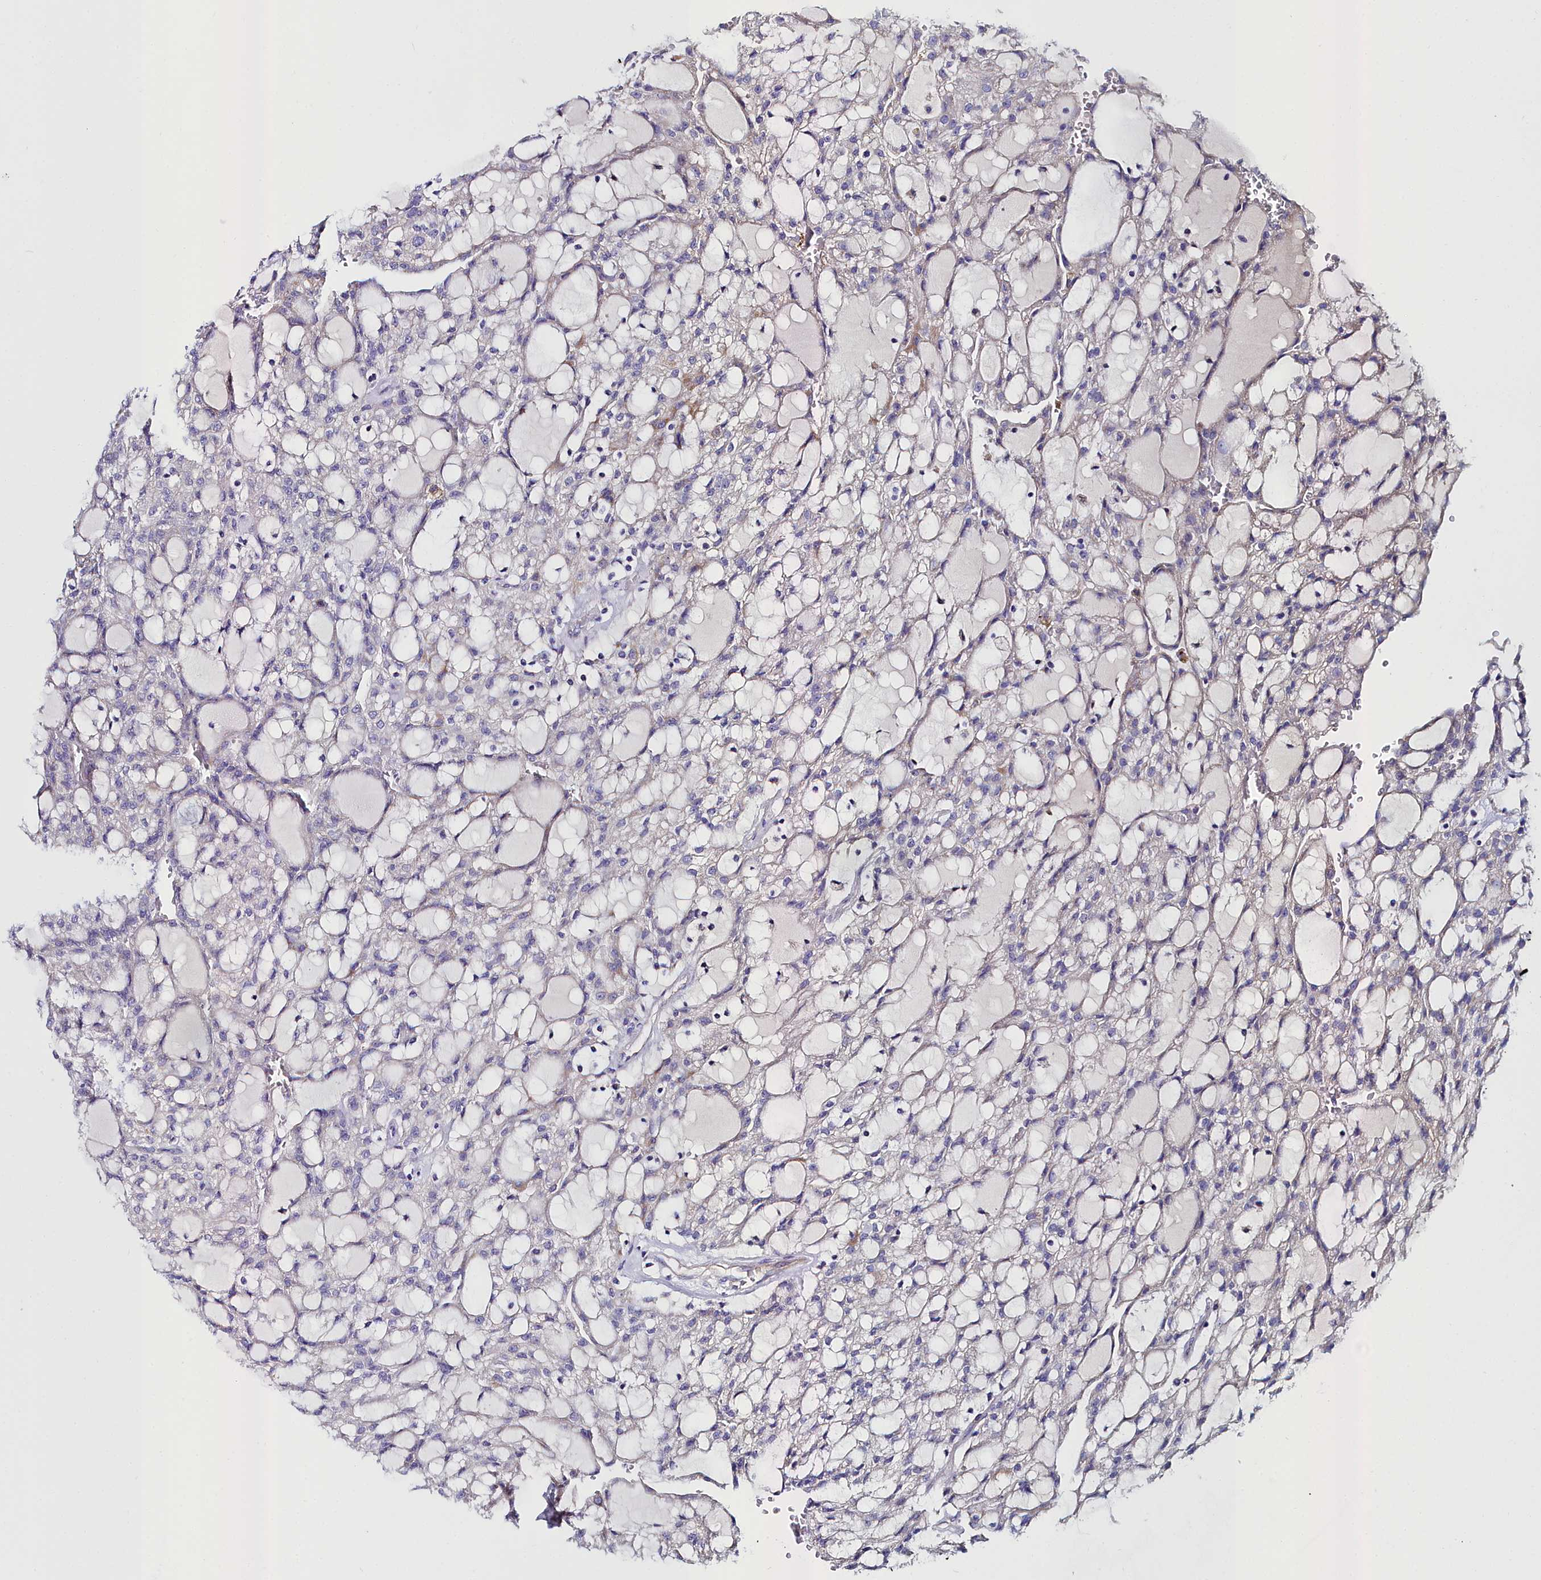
{"staining": {"intensity": "negative", "quantity": "none", "location": "none"}, "tissue": "renal cancer", "cell_type": "Tumor cells", "image_type": "cancer", "snomed": [{"axis": "morphology", "description": "Adenocarcinoma, NOS"}, {"axis": "topography", "description": "Kidney"}], "caption": "This is an immunohistochemistry (IHC) histopathology image of renal adenocarcinoma. There is no staining in tumor cells.", "gene": "SLC49A3", "patient": {"sex": "male", "age": 63}}